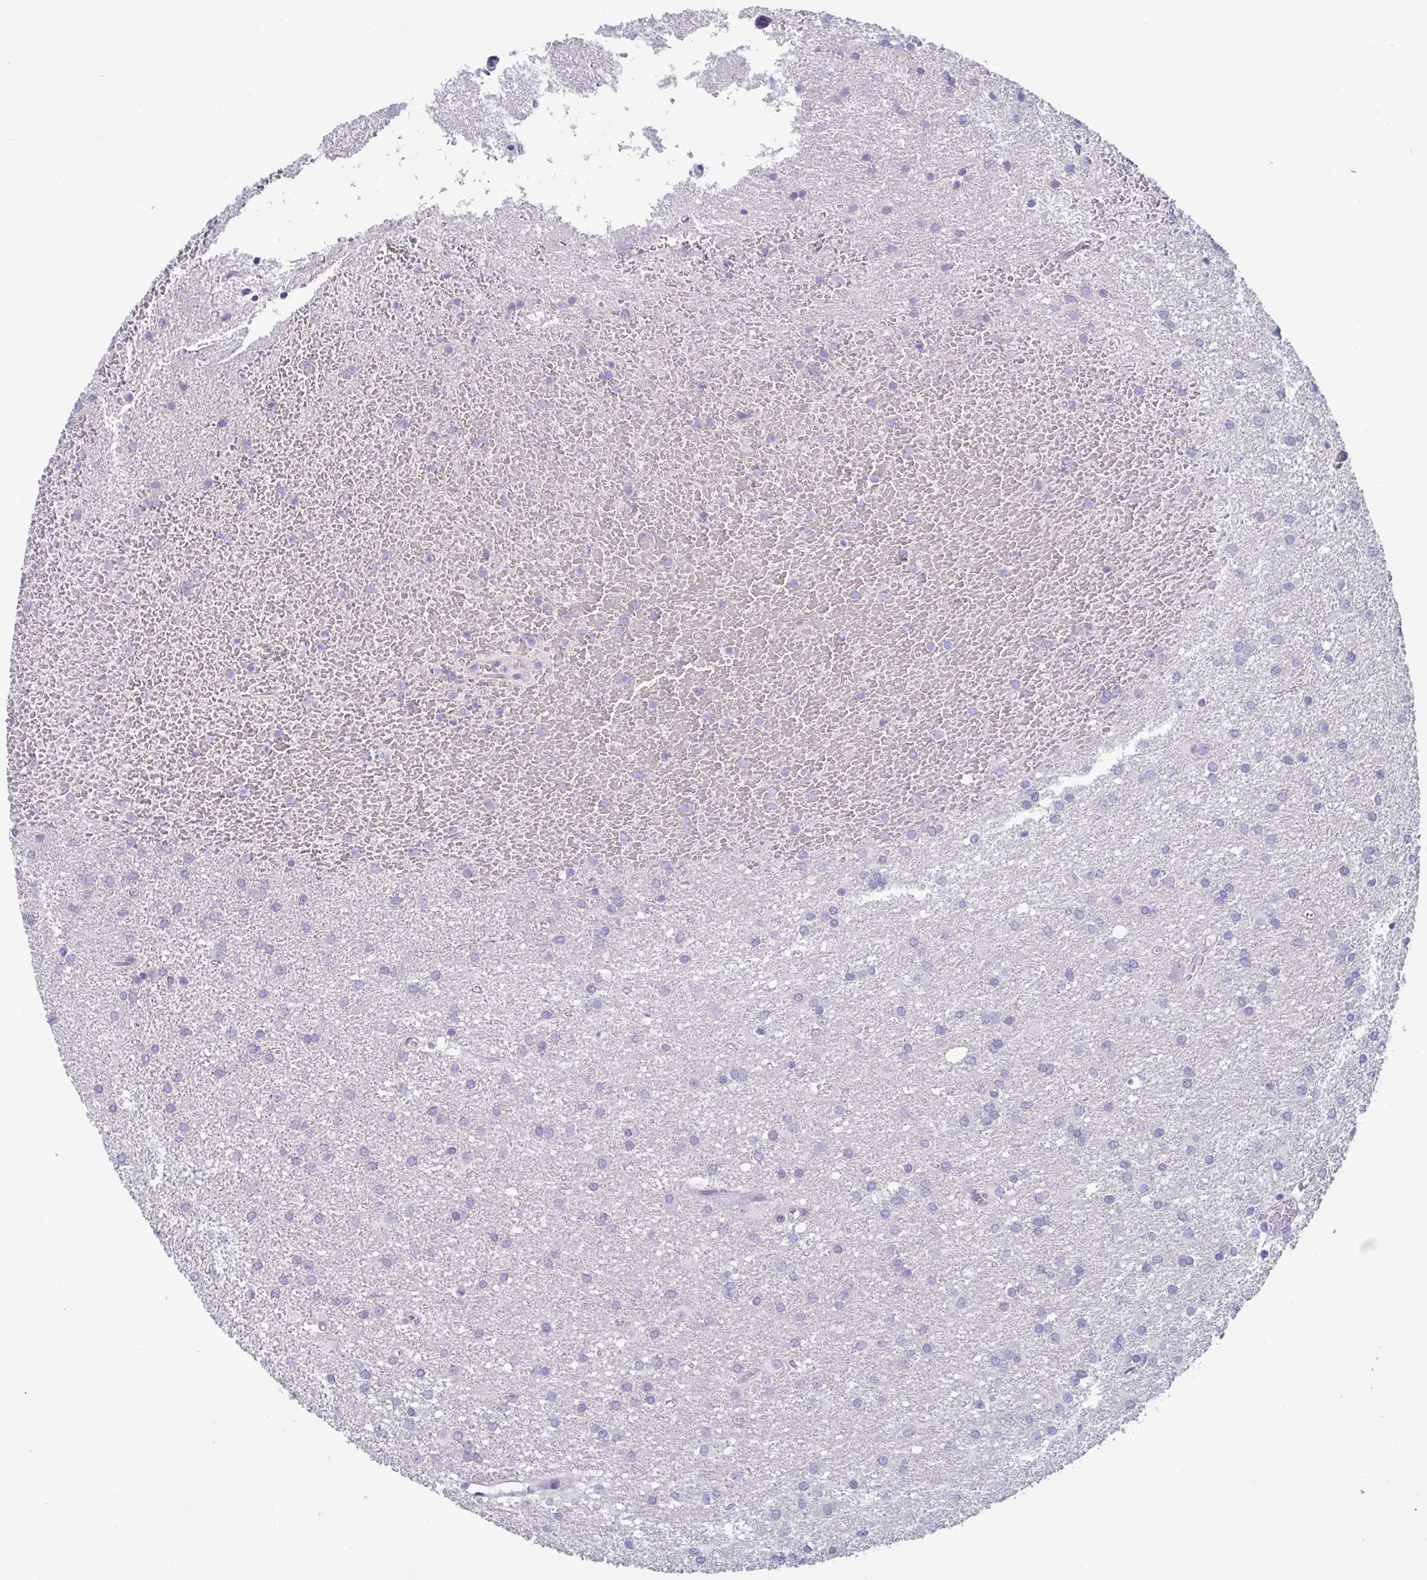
{"staining": {"intensity": "negative", "quantity": "none", "location": "none"}, "tissue": "glioma", "cell_type": "Tumor cells", "image_type": "cancer", "snomed": [{"axis": "morphology", "description": "Glioma, malignant, High grade"}, {"axis": "topography", "description": "Brain"}], "caption": "Immunohistochemistry photomicrograph of human glioma stained for a protein (brown), which reveals no staining in tumor cells.", "gene": "FAM219B", "patient": {"sex": "female", "age": 50}}